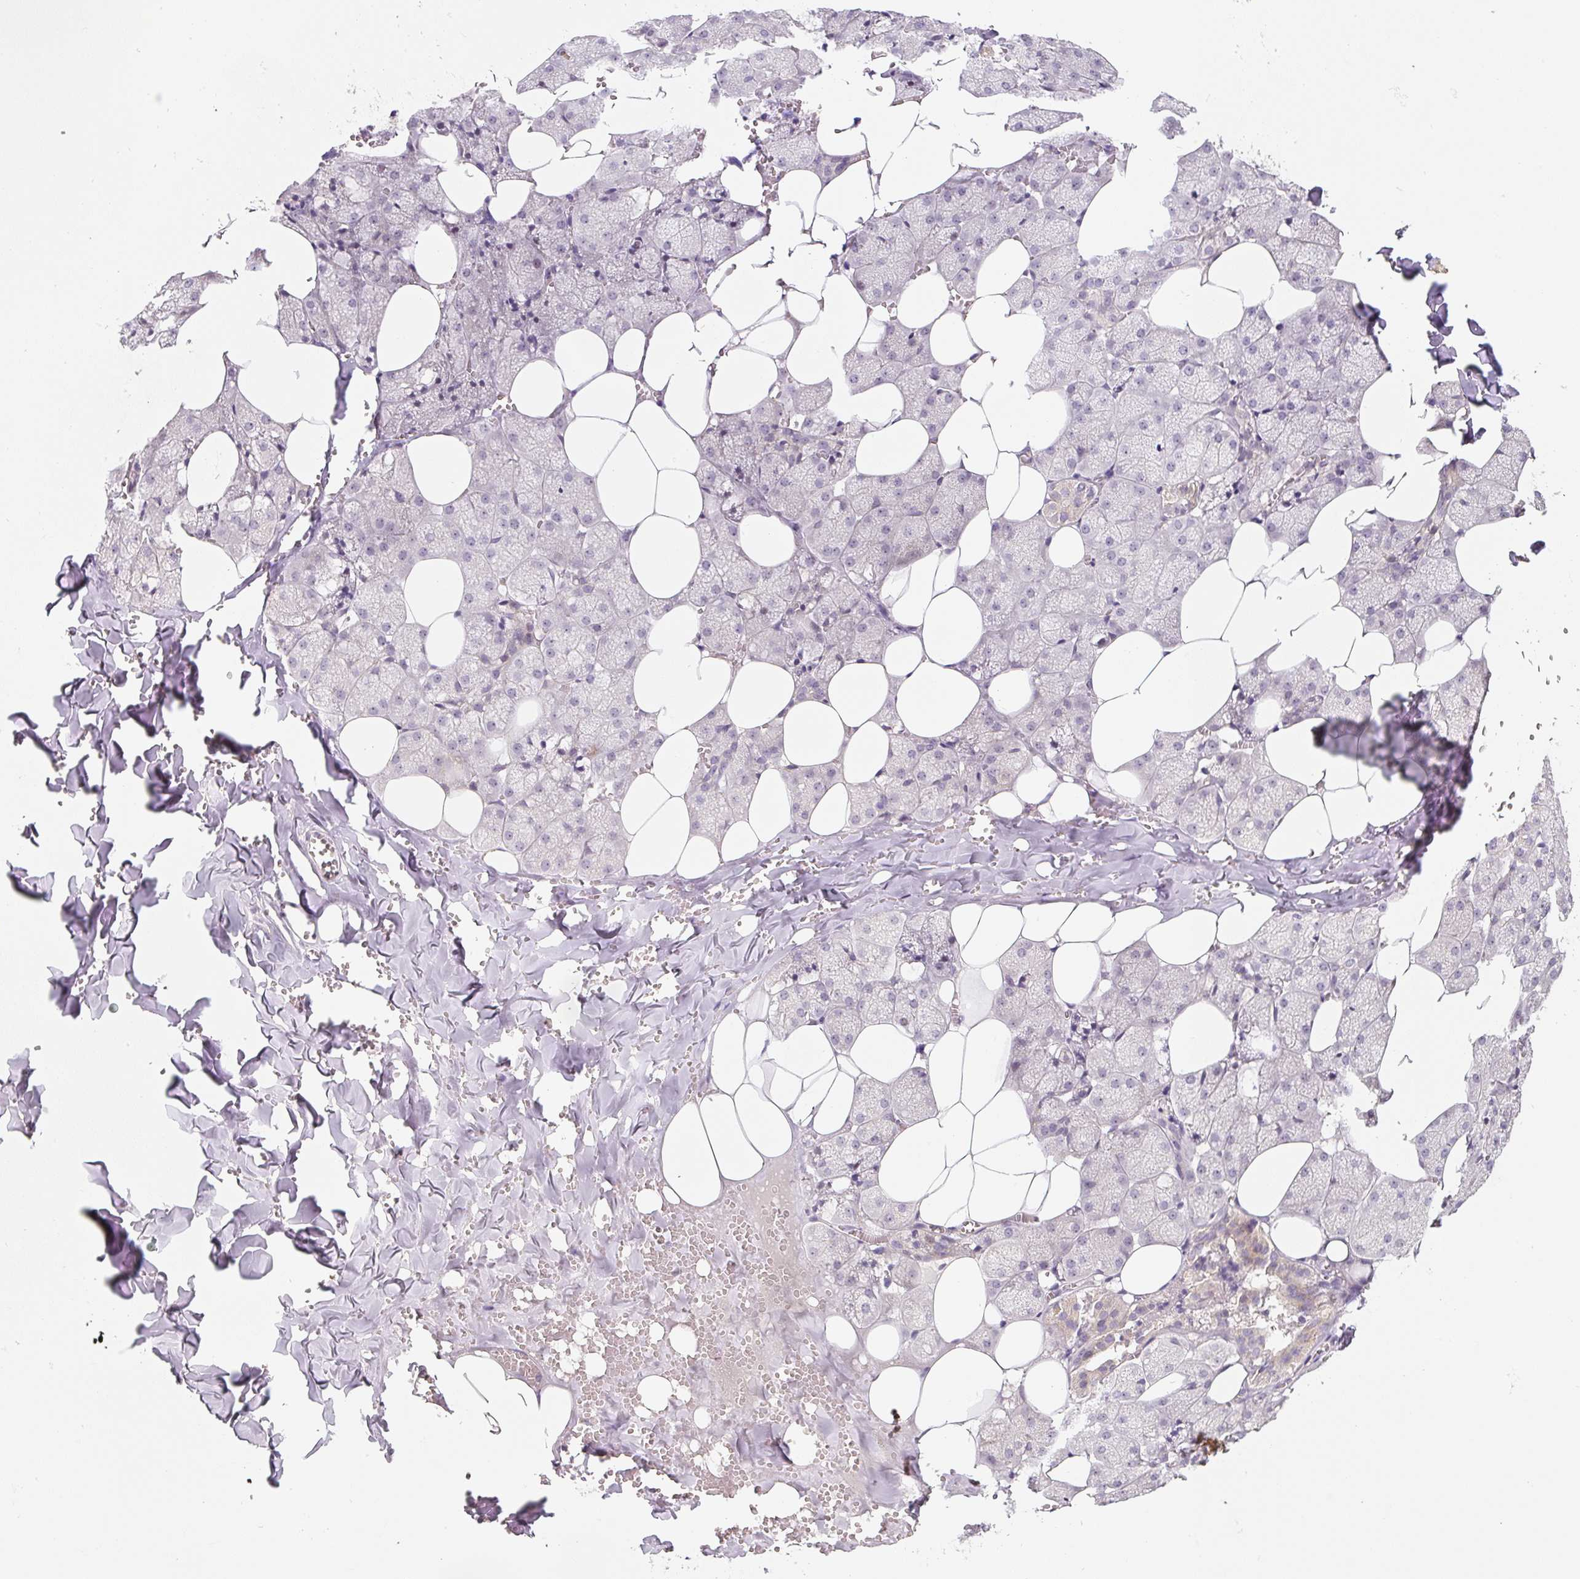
{"staining": {"intensity": "weak", "quantity": "<25%", "location": "cytoplasmic/membranous"}, "tissue": "salivary gland", "cell_type": "Glandular cells", "image_type": "normal", "snomed": [{"axis": "morphology", "description": "Normal tissue, NOS"}, {"axis": "topography", "description": "Salivary gland"}, {"axis": "topography", "description": "Peripheral nerve tissue"}], "caption": "A high-resolution image shows IHC staining of benign salivary gland, which exhibits no significant positivity in glandular cells. The staining is performed using DAB brown chromogen with nuclei counter-stained in using hematoxylin.", "gene": "PWWP3B", "patient": {"sex": "male", "age": 38}}